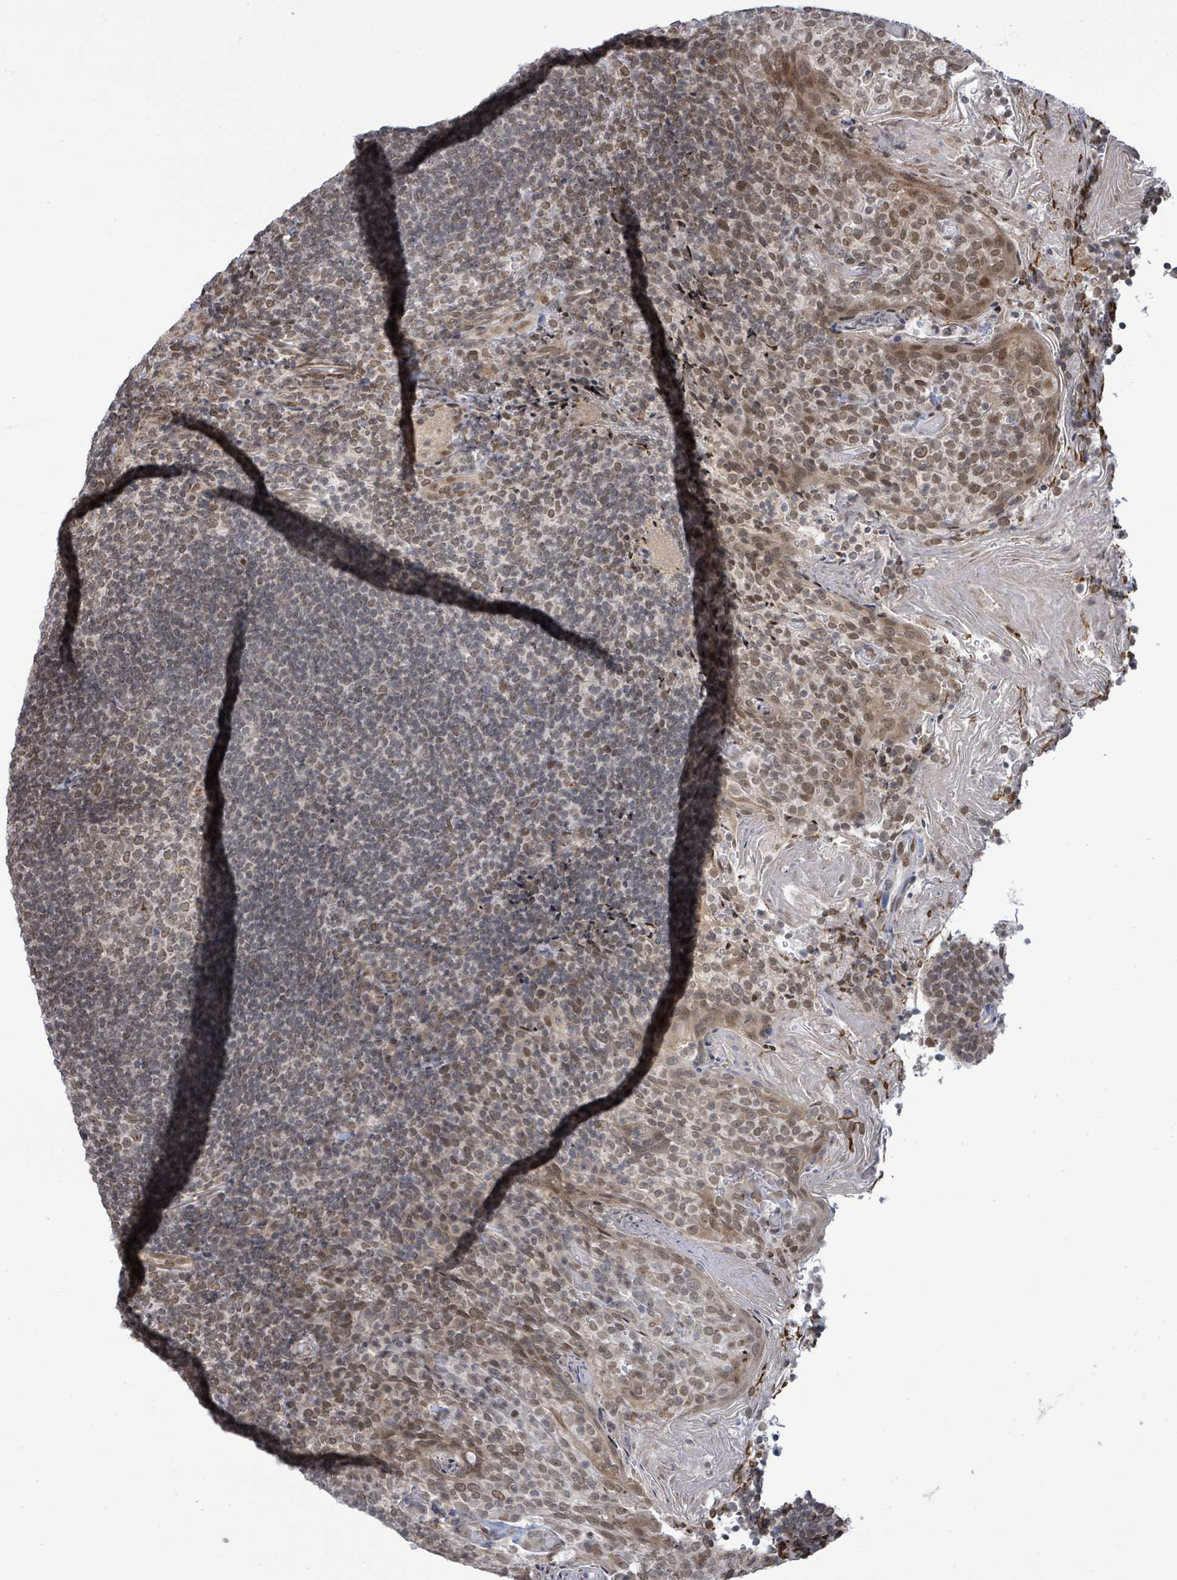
{"staining": {"intensity": "weak", "quantity": ">75%", "location": "nuclear"}, "tissue": "tonsil", "cell_type": "Germinal center cells", "image_type": "normal", "snomed": [{"axis": "morphology", "description": "Normal tissue, NOS"}, {"axis": "topography", "description": "Tonsil"}], "caption": "IHC micrograph of benign tonsil stained for a protein (brown), which shows low levels of weak nuclear positivity in approximately >75% of germinal center cells.", "gene": "SBF2", "patient": {"sex": "female", "age": 10}}